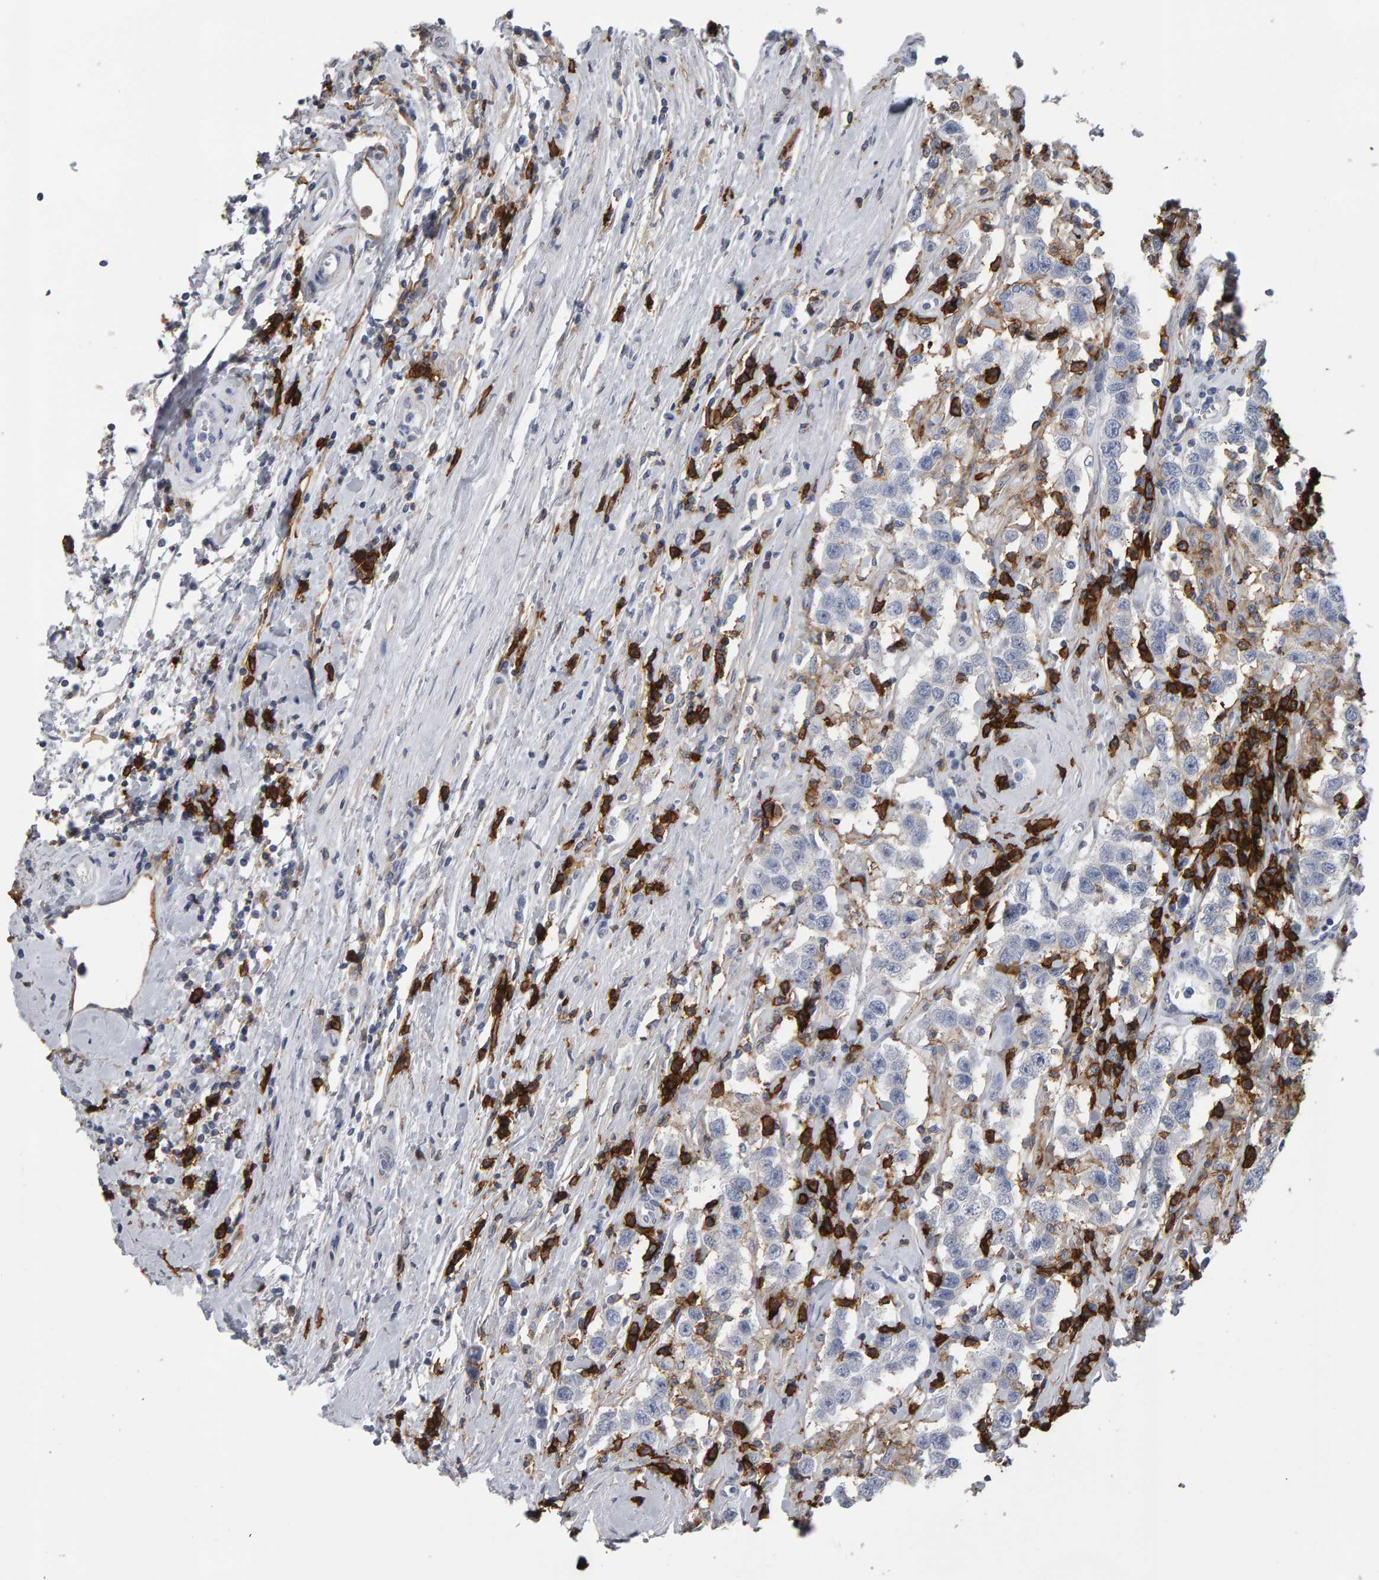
{"staining": {"intensity": "negative", "quantity": "none", "location": "none"}, "tissue": "testis cancer", "cell_type": "Tumor cells", "image_type": "cancer", "snomed": [{"axis": "morphology", "description": "Seminoma, NOS"}, {"axis": "topography", "description": "Testis"}], "caption": "An image of human testis cancer is negative for staining in tumor cells.", "gene": "CD38", "patient": {"sex": "male", "age": 41}}